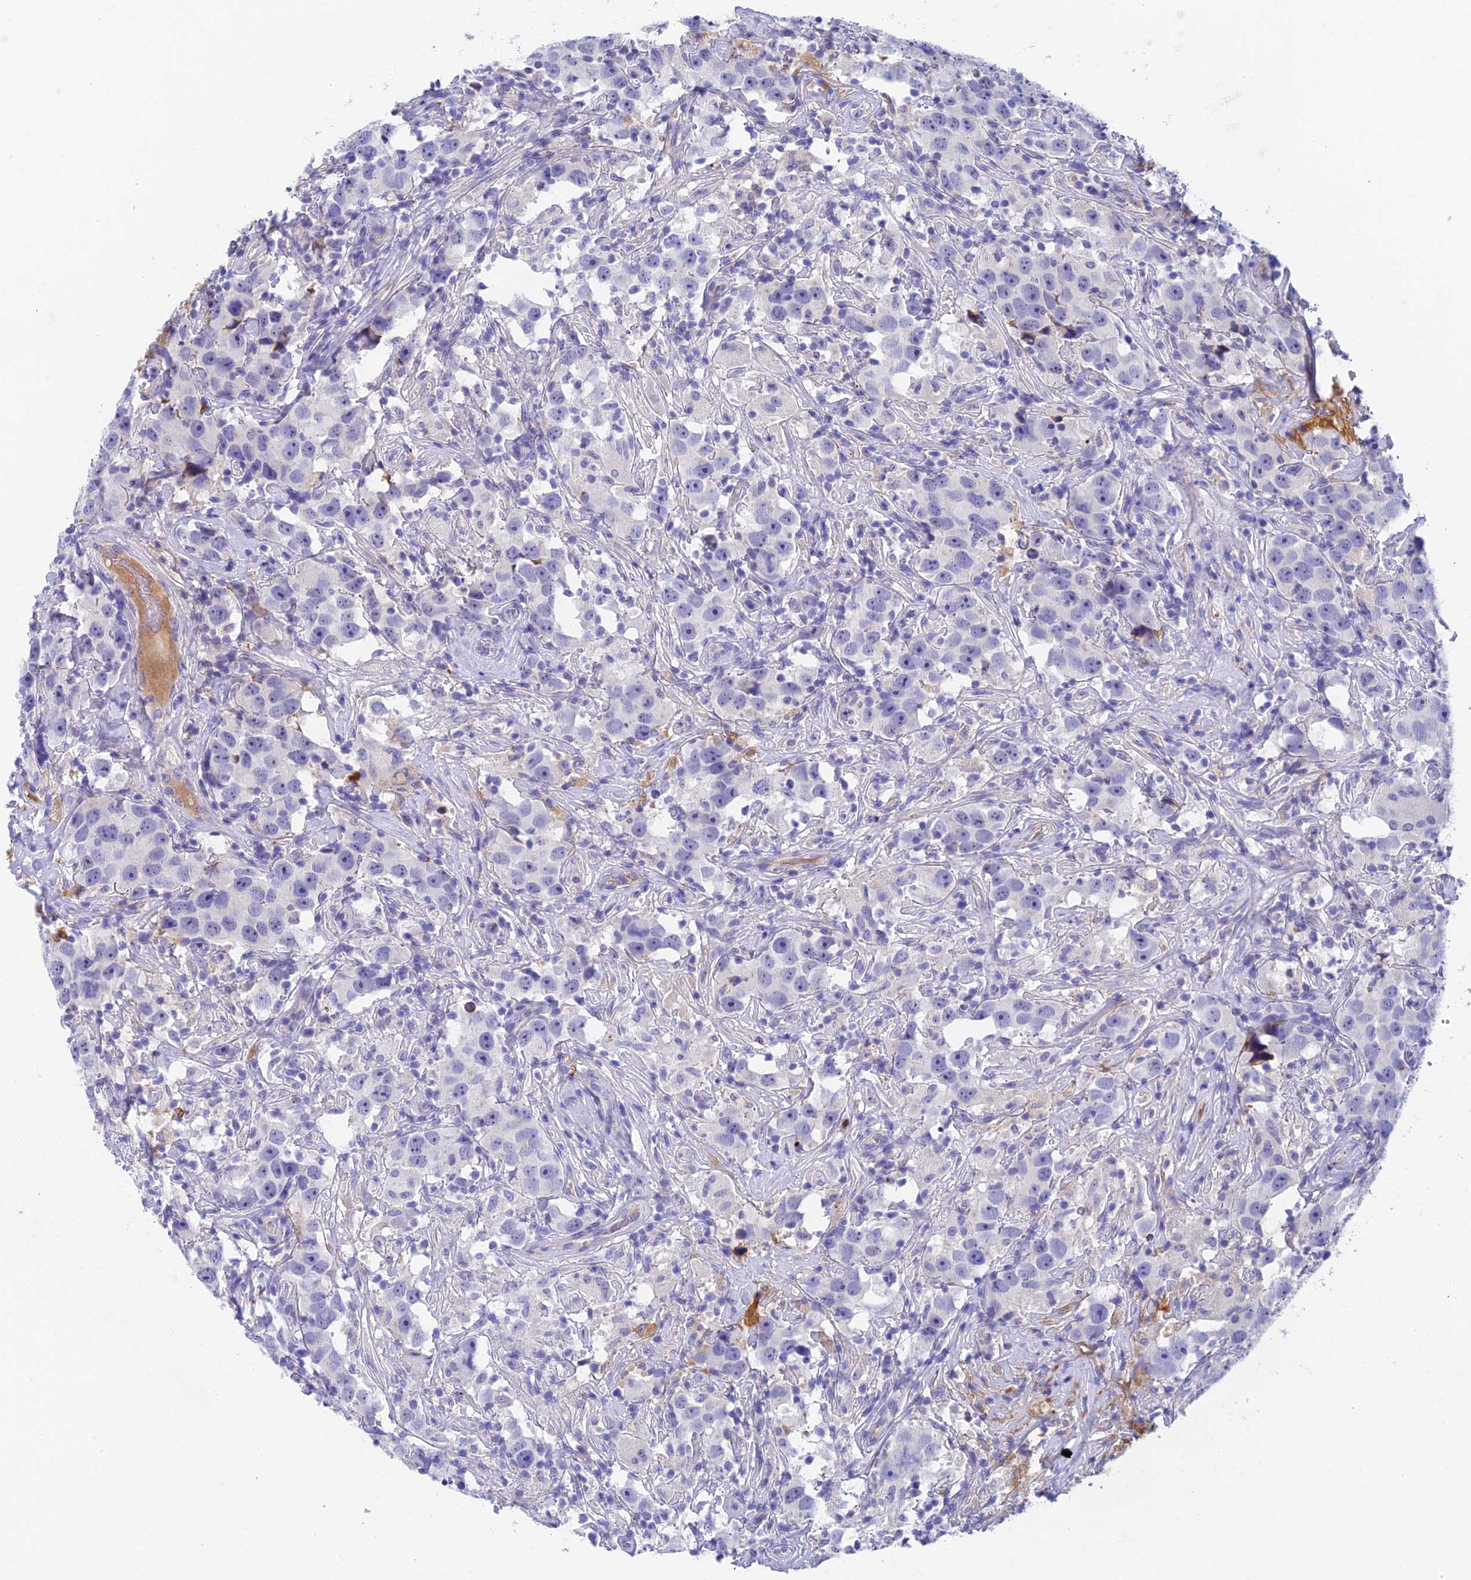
{"staining": {"intensity": "negative", "quantity": "none", "location": "none"}, "tissue": "testis cancer", "cell_type": "Tumor cells", "image_type": "cancer", "snomed": [{"axis": "morphology", "description": "Seminoma, NOS"}, {"axis": "topography", "description": "Testis"}], "caption": "Immunohistochemistry histopathology image of human testis cancer stained for a protein (brown), which demonstrates no staining in tumor cells.", "gene": "ADAMTS13", "patient": {"sex": "male", "age": 49}}